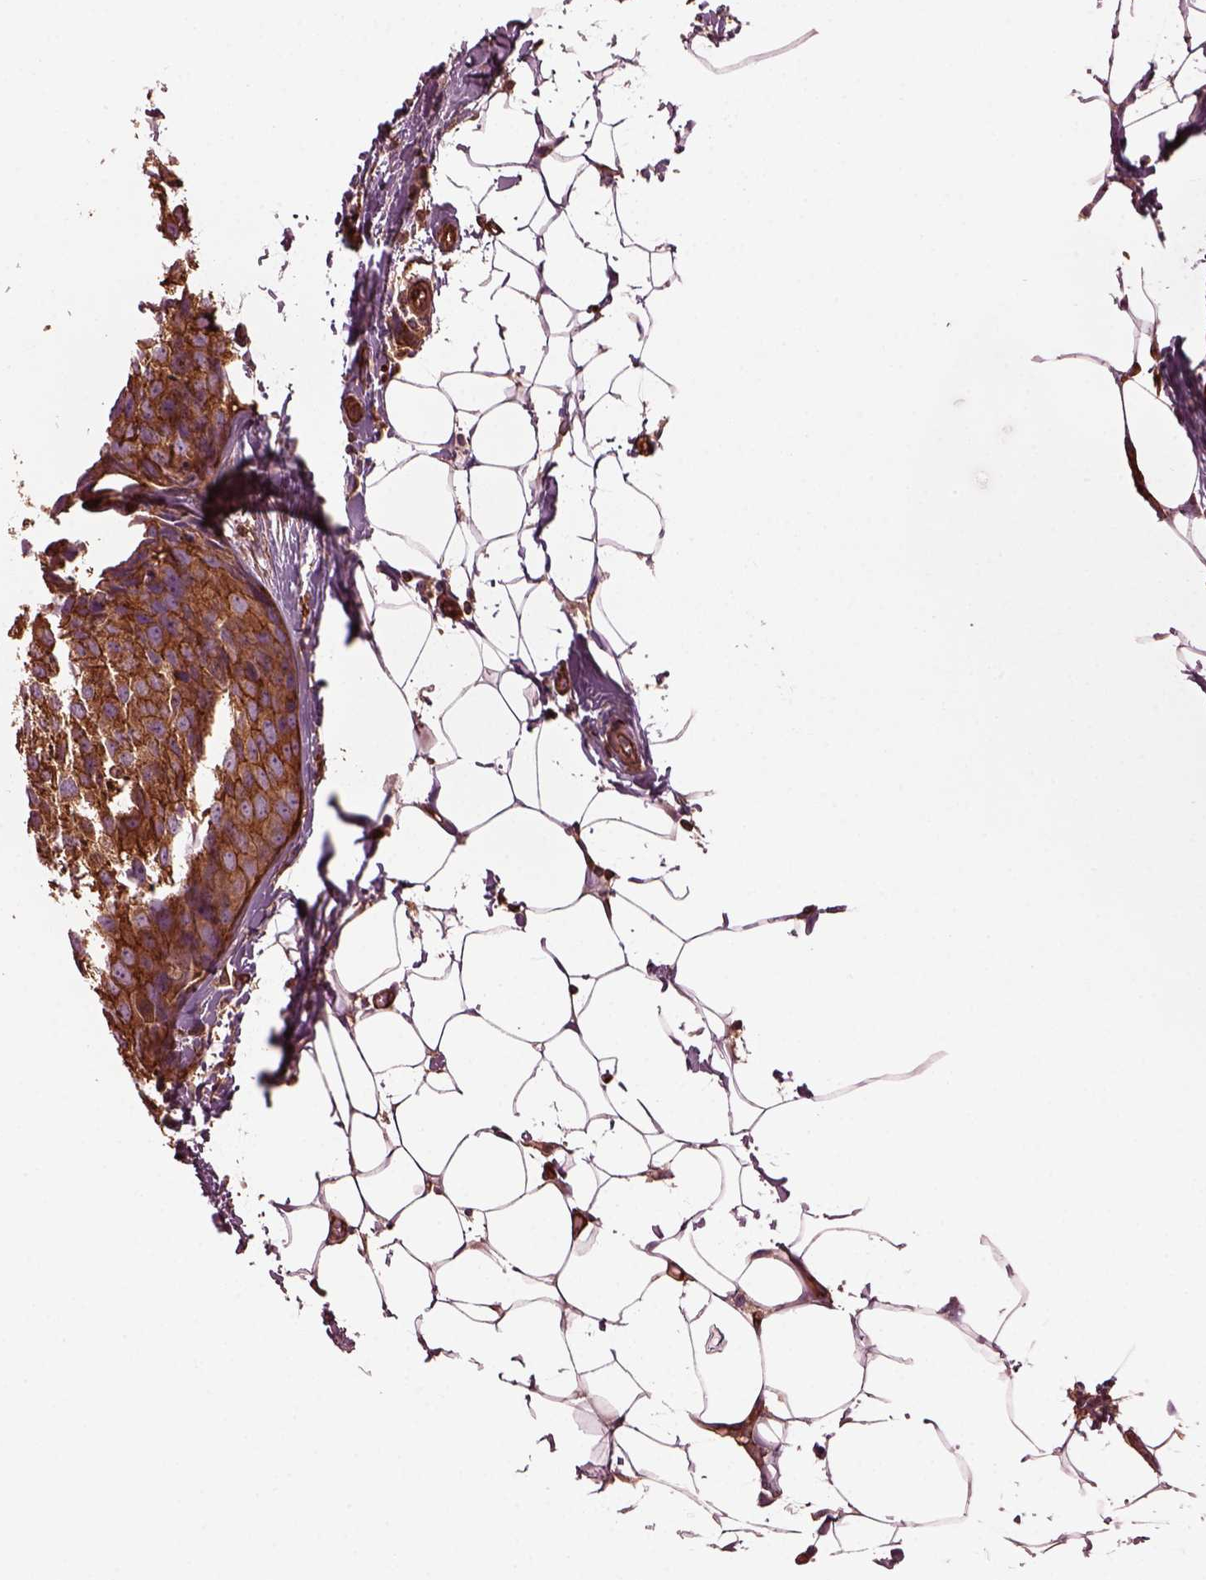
{"staining": {"intensity": "strong", "quantity": ">75%", "location": "cytoplasmic/membranous"}, "tissue": "breast cancer", "cell_type": "Tumor cells", "image_type": "cancer", "snomed": [{"axis": "morphology", "description": "Duct carcinoma"}, {"axis": "topography", "description": "Breast"}], "caption": "Brown immunohistochemical staining in breast cancer (invasive ductal carcinoma) demonstrates strong cytoplasmic/membranous staining in about >75% of tumor cells.", "gene": "MYL6", "patient": {"sex": "female", "age": 38}}